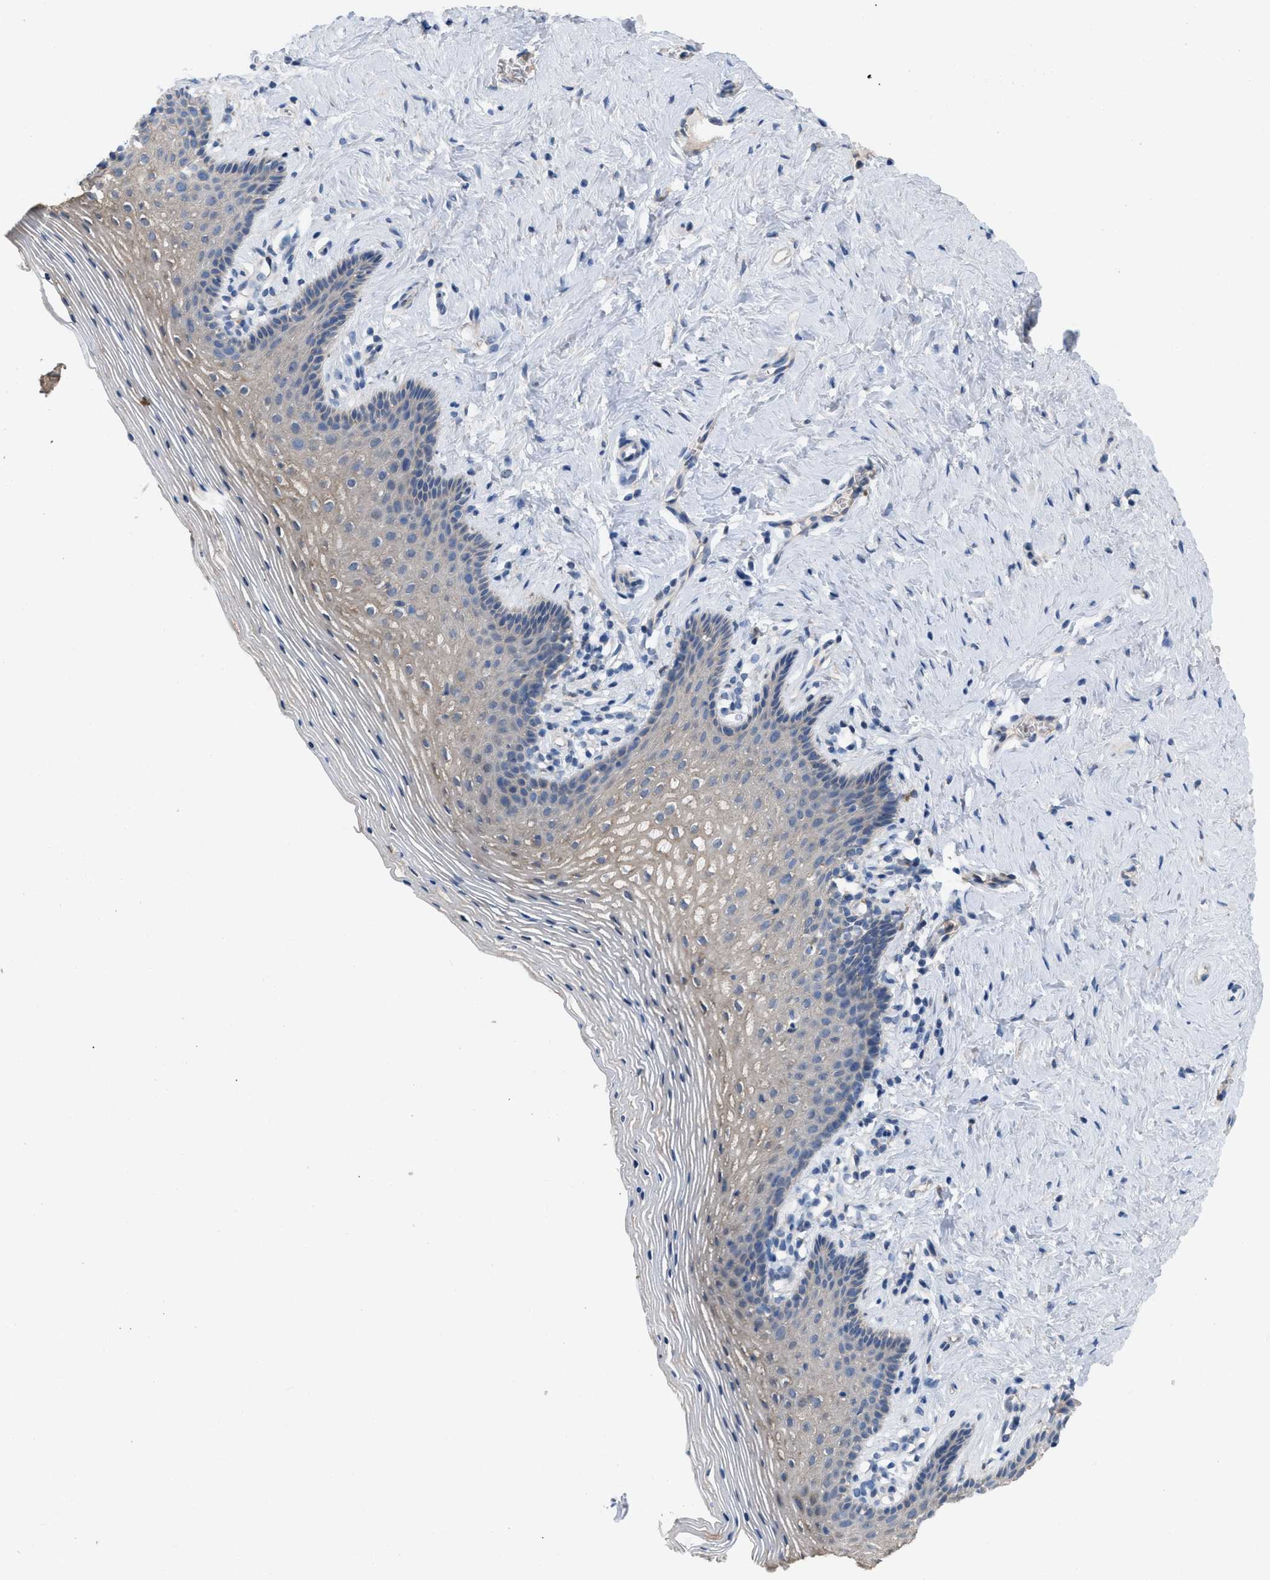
{"staining": {"intensity": "weak", "quantity": "<25%", "location": "cytoplasmic/membranous"}, "tissue": "vagina", "cell_type": "Squamous epithelial cells", "image_type": "normal", "snomed": [{"axis": "morphology", "description": "Normal tissue, NOS"}, {"axis": "topography", "description": "Vagina"}], "caption": "DAB (3,3'-diaminobenzidine) immunohistochemical staining of normal vagina displays no significant staining in squamous epithelial cells. Brightfield microscopy of immunohistochemistry stained with DAB (3,3'-diaminobenzidine) (brown) and hematoxylin (blue), captured at high magnification.", "gene": "PLPPR5", "patient": {"sex": "female", "age": 32}}